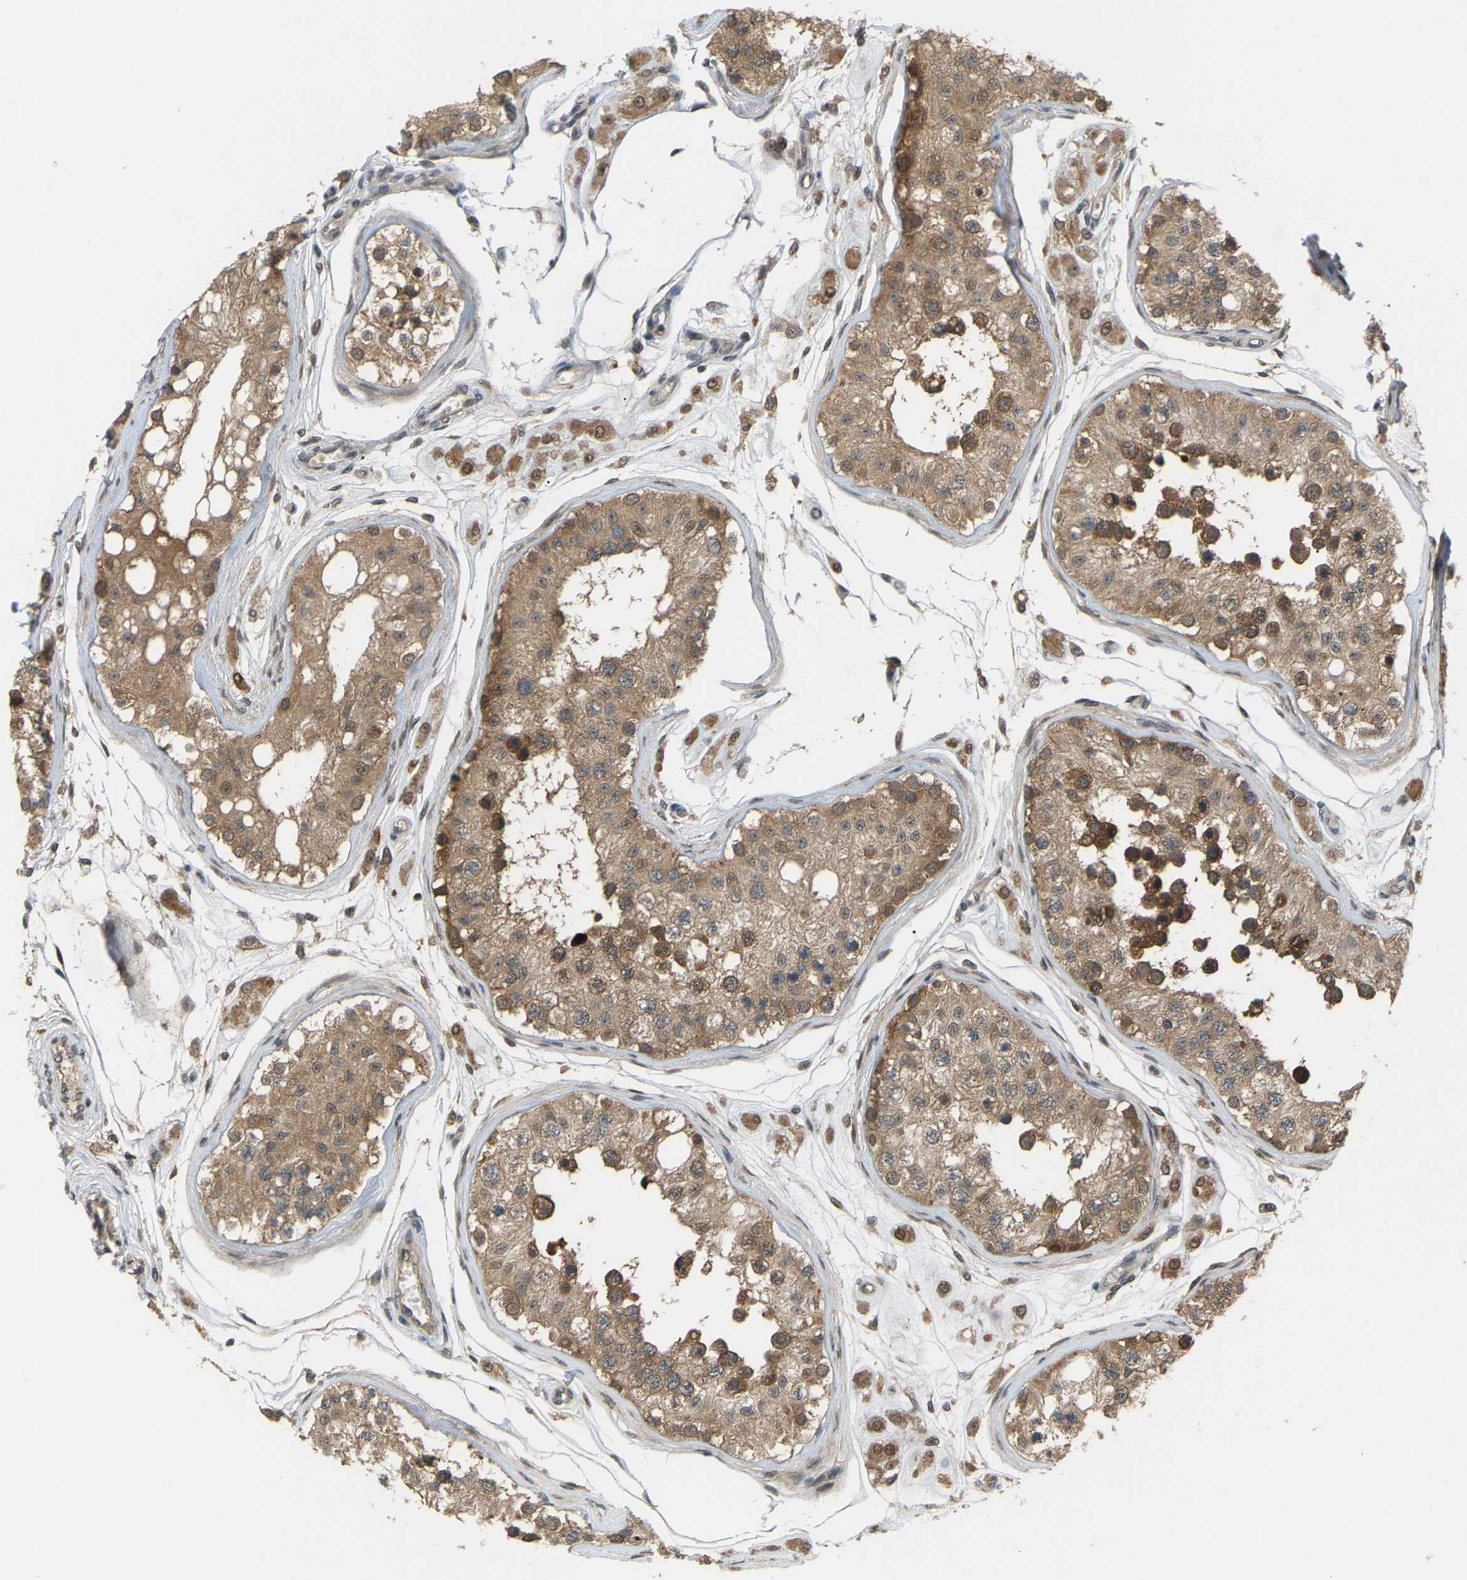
{"staining": {"intensity": "moderate", "quantity": ">75%", "location": "cytoplasmic/membranous"}, "tissue": "testis", "cell_type": "Cells in seminiferous ducts", "image_type": "normal", "snomed": [{"axis": "morphology", "description": "Normal tissue, NOS"}, {"axis": "morphology", "description": "Adenocarcinoma, metastatic, NOS"}, {"axis": "topography", "description": "Testis"}], "caption": "Immunohistochemical staining of unremarkable human testis exhibits >75% levels of moderate cytoplasmic/membranous protein positivity in about >75% of cells in seminiferous ducts. (Brightfield microscopy of DAB IHC at high magnification).", "gene": "CROT", "patient": {"sex": "male", "age": 26}}